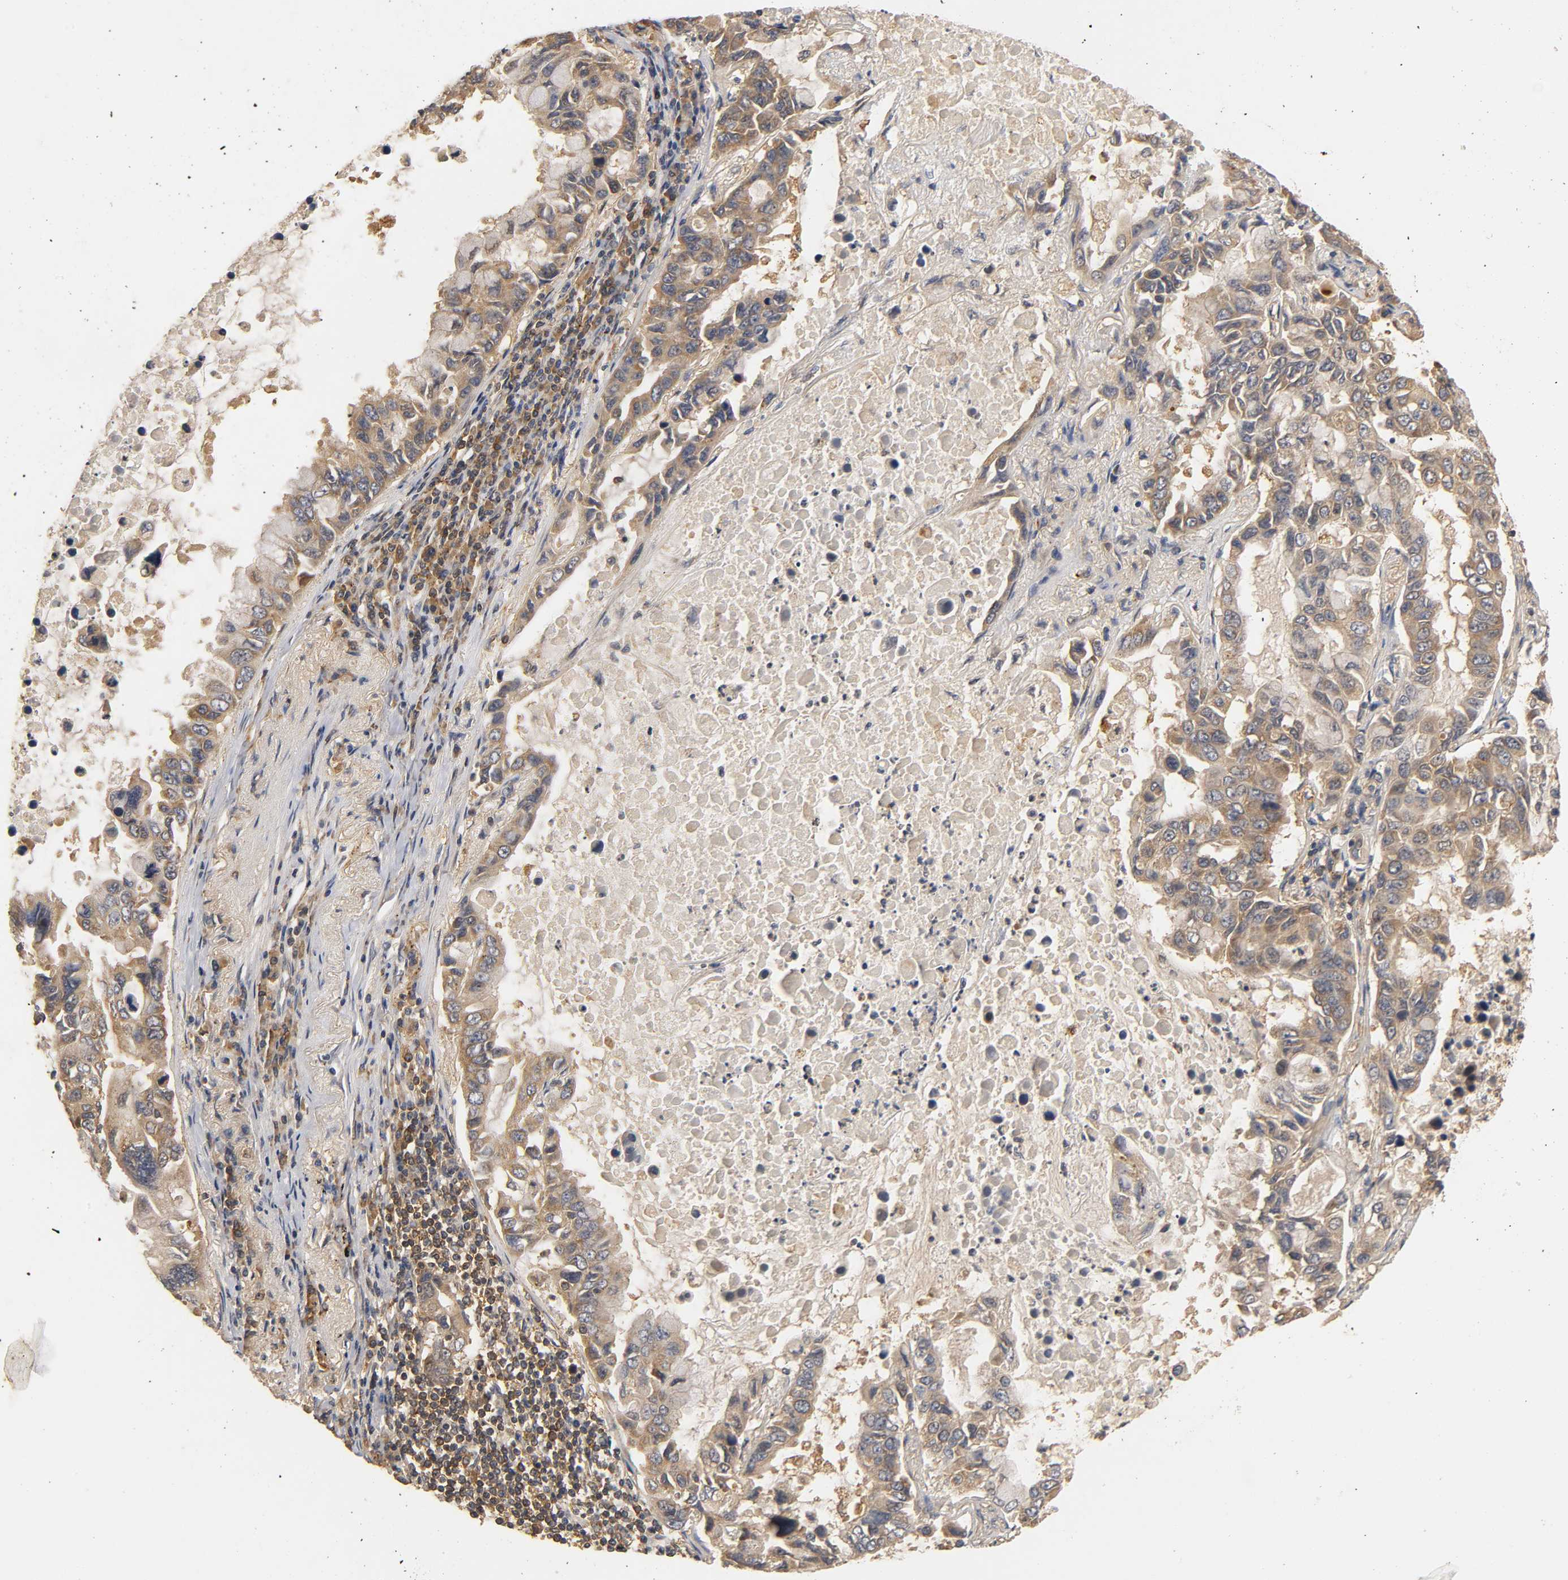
{"staining": {"intensity": "moderate", "quantity": "25%-75%", "location": "cytoplasmic/membranous"}, "tissue": "lung cancer", "cell_type": "Tumor cells", "image_type": "cancer", "snomed": [{"axis": "morphology", "description": "Adenocarcinoma, NOS"}, {"axis": "topography", "description": "Lung"}], "caption": "Brown immunohistochemical staining in adenocarcinoma (lung) exhibits moderate cytoplasmic/membranous positivity in approximately 25%-75% of tumor cells. (Brightfield microscopy of DAB IHC at high magnification).", "gene": "SCAP", "patient": {"sex": "male", "age": 64}}